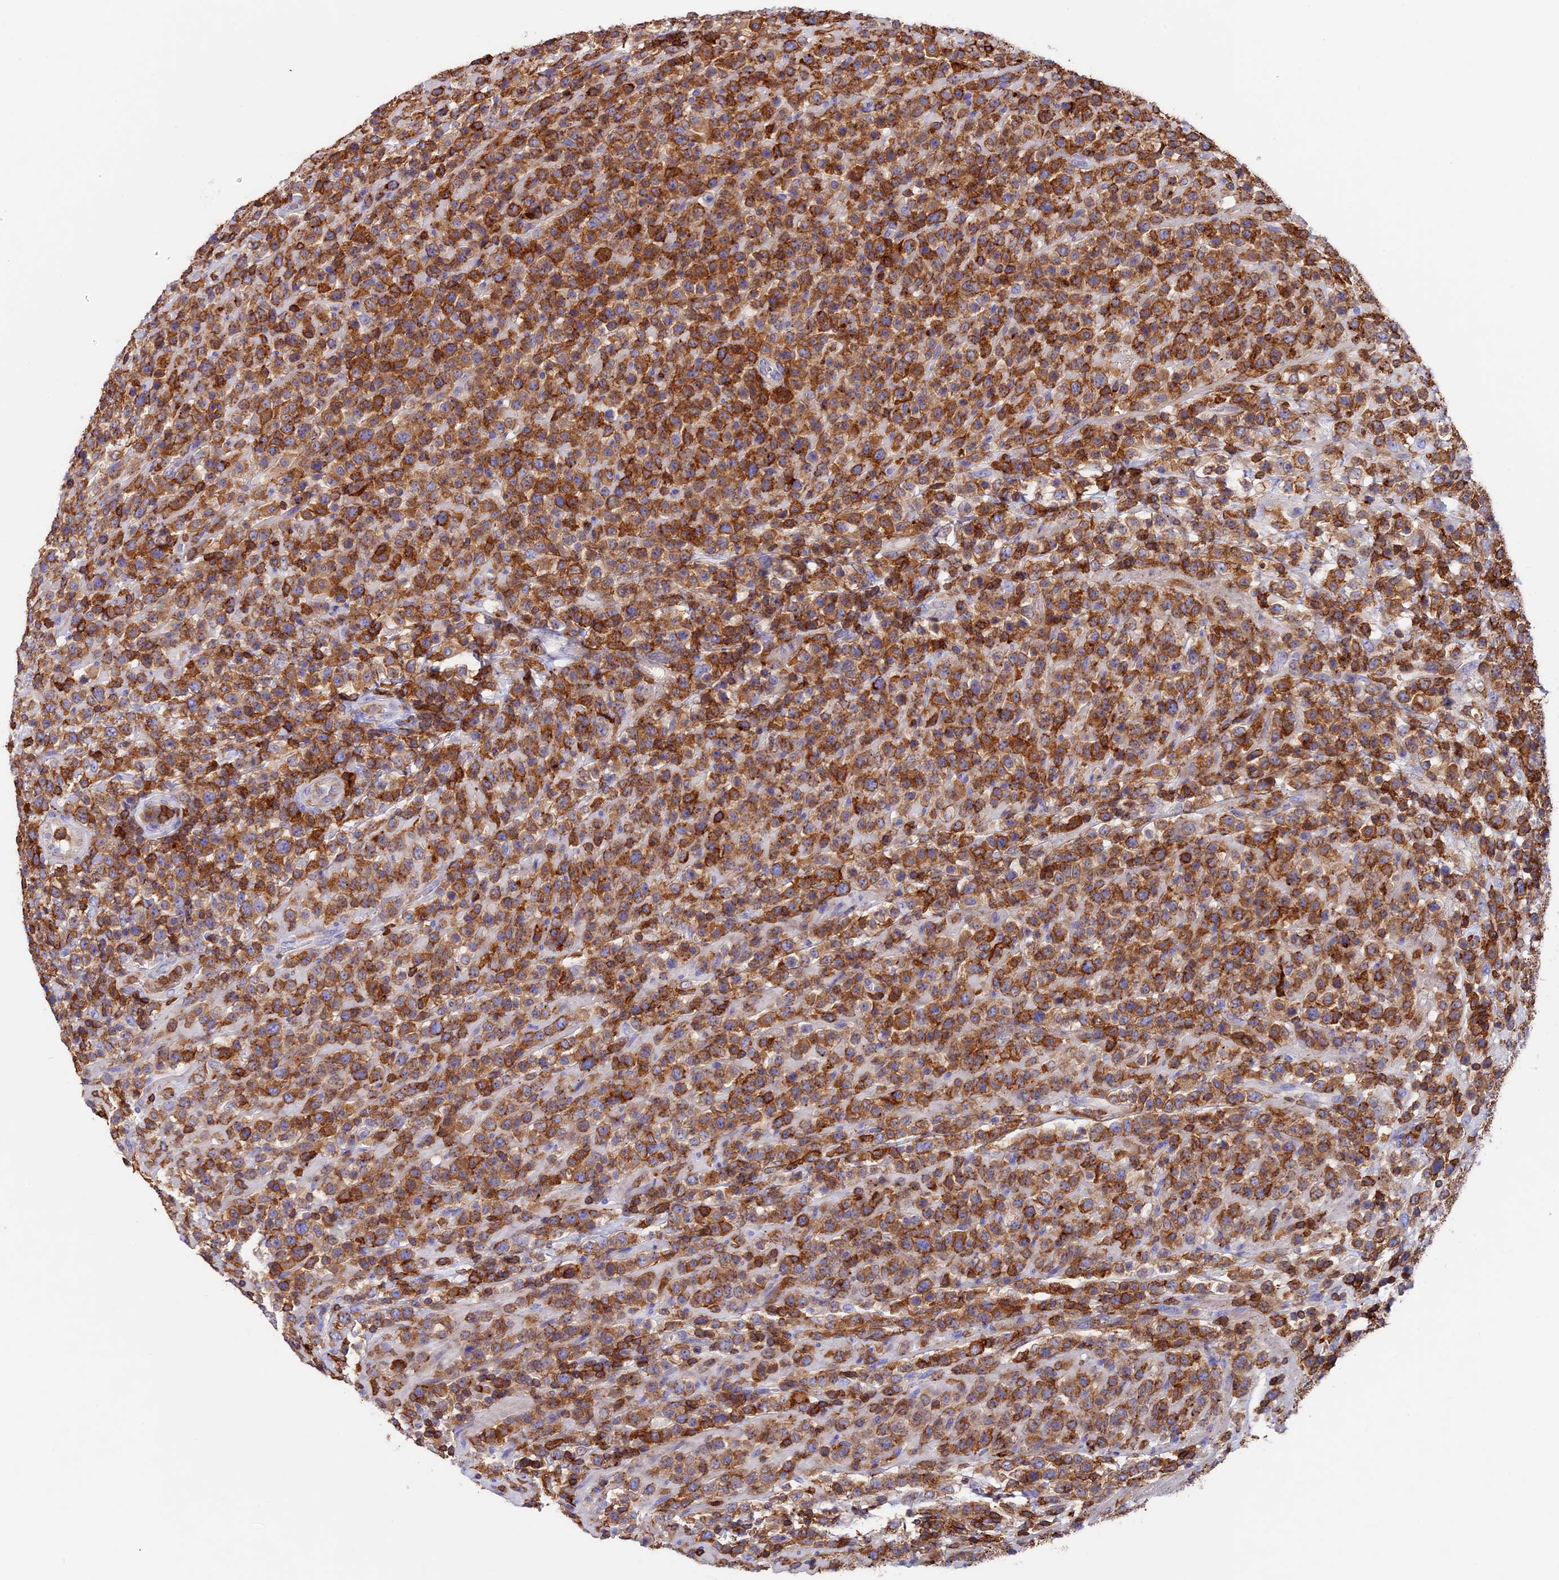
{"staining": {"intensity": "strong", "quantity": ">75%", "location": "cytoplasmic/membranous"}, "tissue": "lymphoma", "cell_type": "Tumor cells", "image_type": "cancer", "snomed": [{"axis": "morphology", "description": "Malignant lymphoma, non-Hodgkin's type, High grade"}, {"axis": "topography", "description": "Colon"}], "caption": "Malignant lymphoma, non-Hodgkin's type (high-grade) tissue reveals strong cytoplasmic/membranous positivity in about >75% of tumor cells, visualized by immunohistochemistry.", "gene": "ADAT1", "patient": {"sex": "female", "age": 53}}